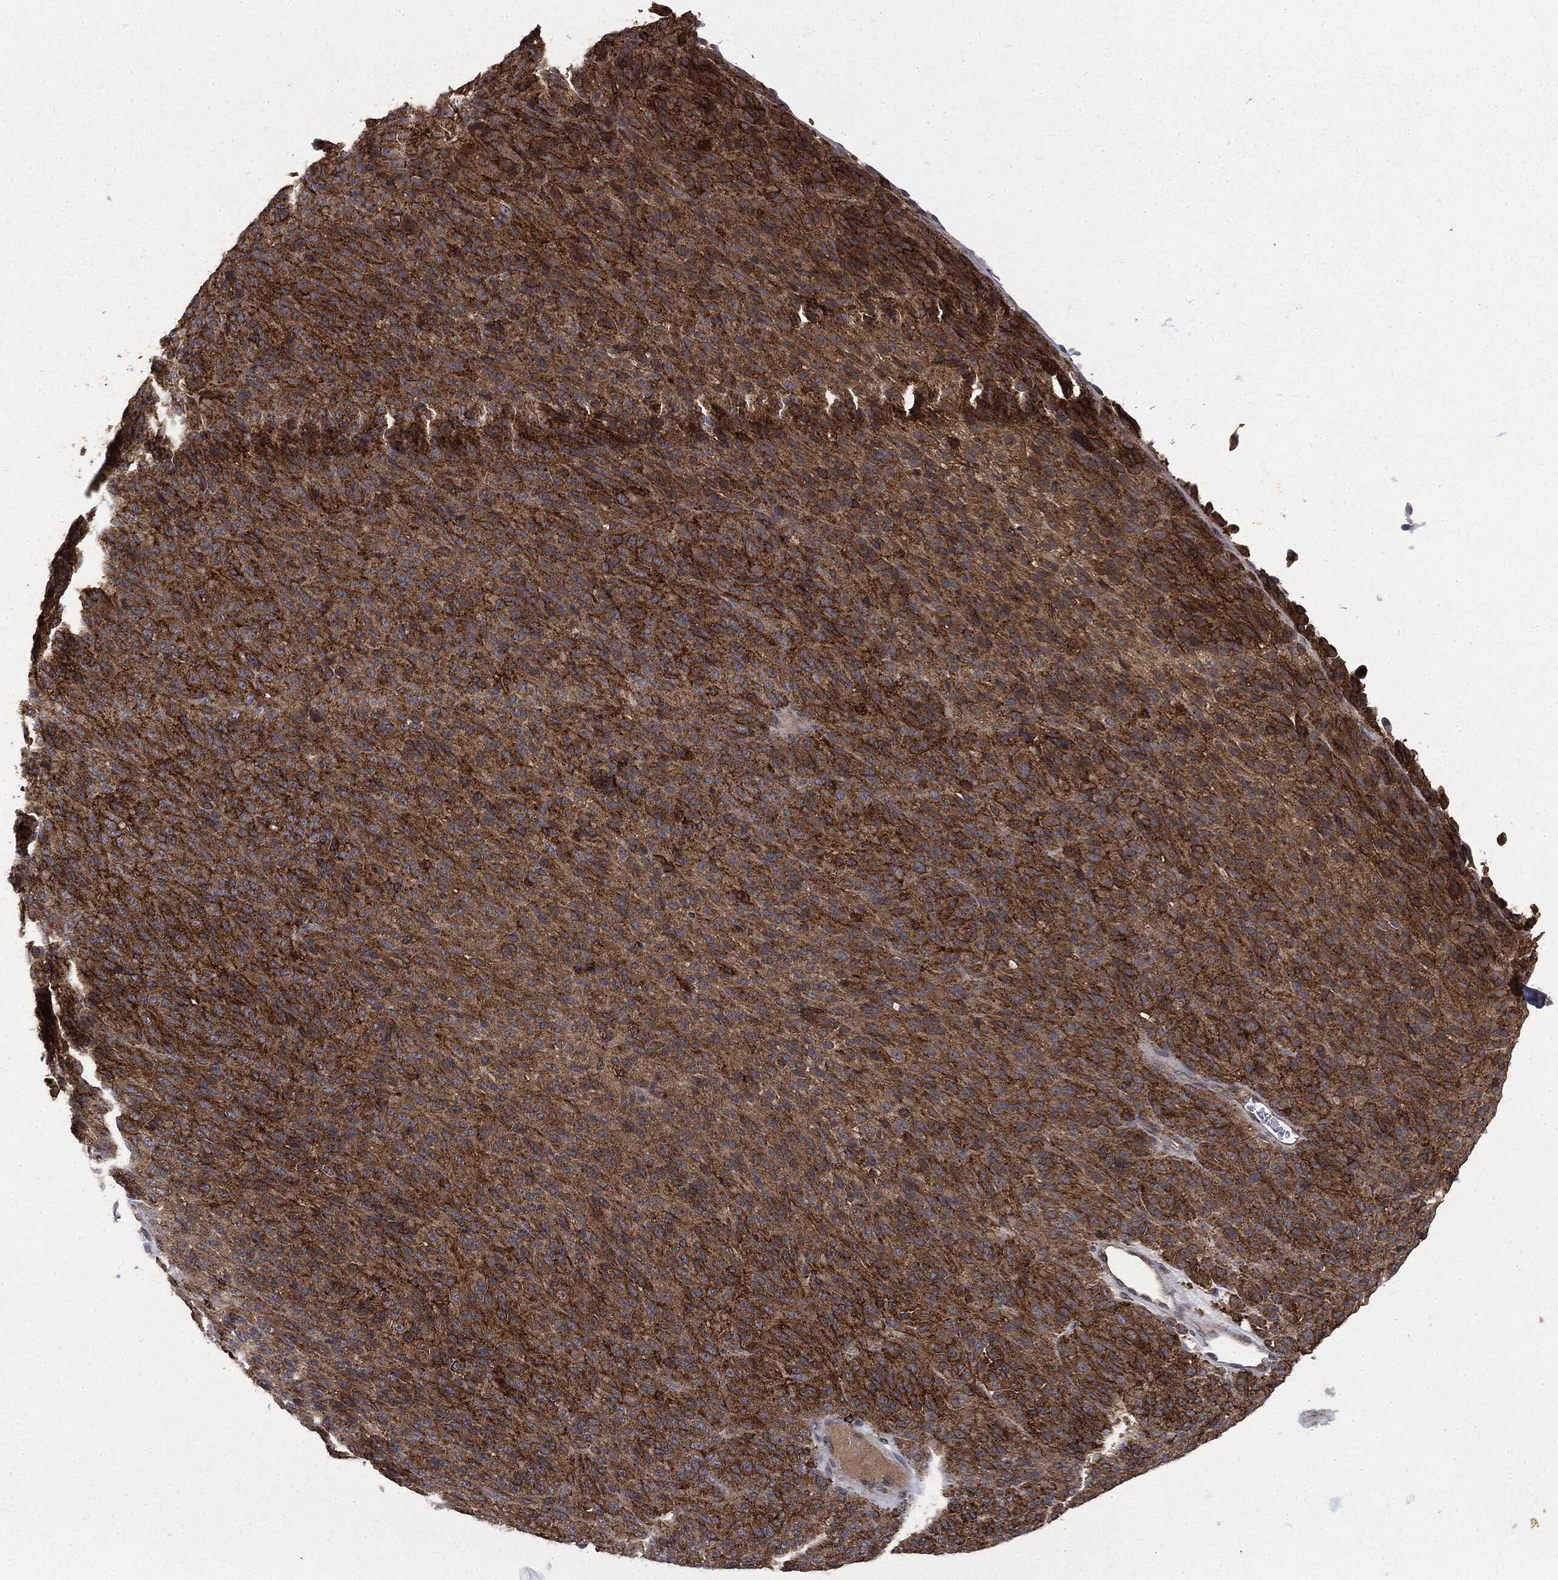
{"staining": {"intensity": "strong", "quantity": ">75%", "location": "cytoplasmic/membranous"}, "tissue": "melanoma", "cell_type": "Tumor cells", "image_type": "cancer", "snomed": [{"axis": "morphology", "description": "Malignant melanoma, Metastatic site"}, {"axis": "topography", "description": "Brain"}], "caption": "Malignant melanoma (metastatic site) stained with DAB immunohistochemistry exhibits high levels of strong cytoplasmic/membranous staining in approximately >75% of tumor cells. (DAB = brown stain, brightfield microscopy at high magnification).", "gene": "SNX5", "patient": {"sex": "female", "age": 56}}